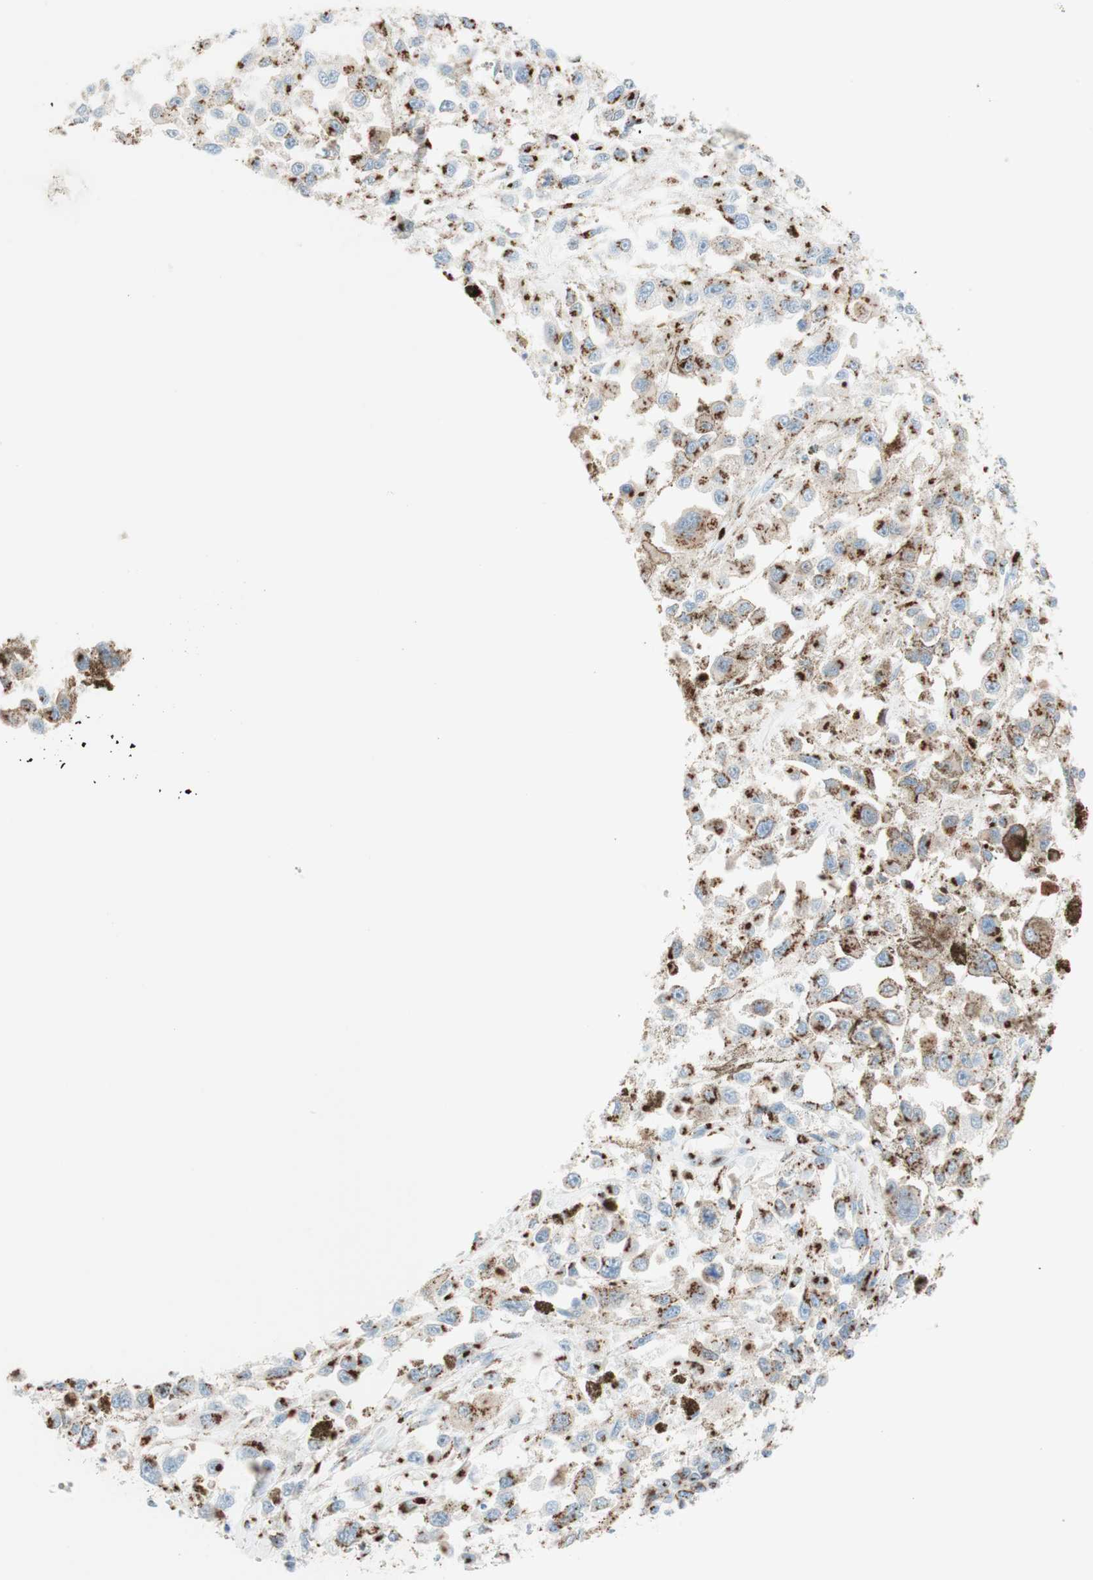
{"staining": {"intensity": "strong", "quantity": ">75%", "location": "cytoplasmic/membranous"}, "tissue": "melanoma", "cell_type": "Tumor cells", "image_type": "cancer", "snomed": [{"axis": "morphology", "description": "Malignant melanoma, Metastatic site"}, {"axis": "topography", "description": "Lymph node"}], "caption": "Melanoma stained with a protein marker exhibits strong staining in tumor cells.", "gene": "GOLGB1", "patient": {"sex": "male", "age": 59}}